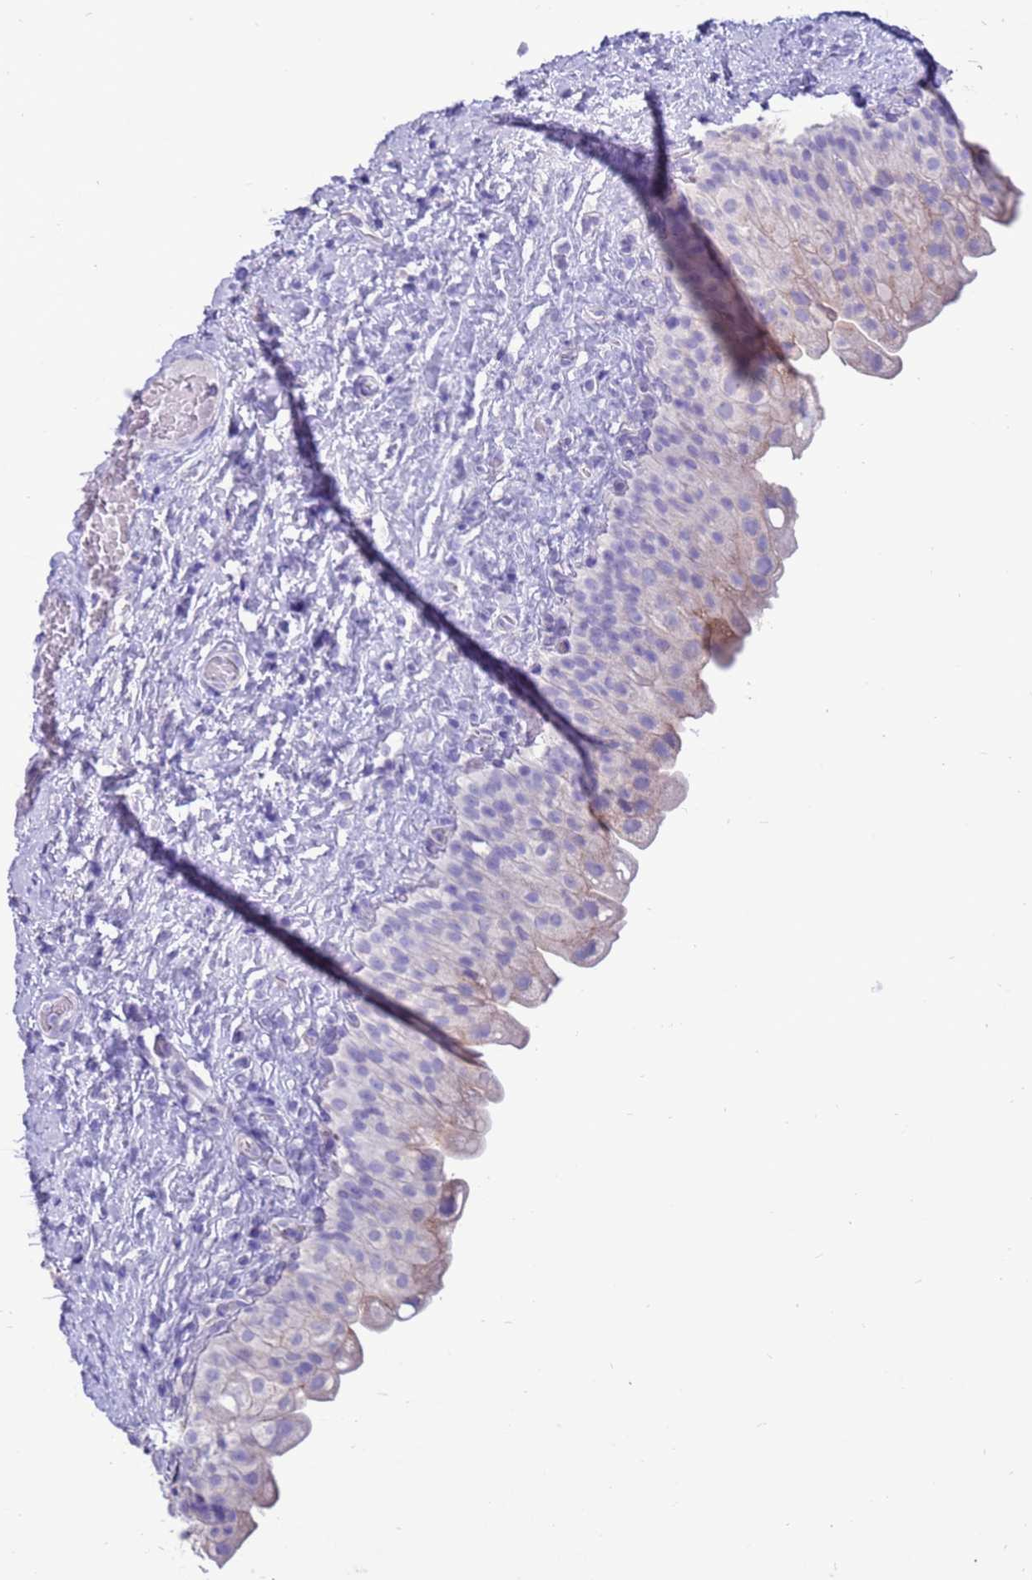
{"staining": {"intensity": "negative", "quantity": "none", "location": "none"}, "tissue": "urinary bladder", "cell_type": "Urothelial cells", "image_type": "normal", "snomed": [{"axis": "morphology", "description": "Normal tissue, NOS"}, {"axis": "topography", "description": "Urinary bladder"}], "caption": "A high-resolution photomicrograph shows immunohistochemistry staining of unremarkable urinary bladder, which demonstrates no significant positivity in urothelial cells.", "gene": "PDE10A", "patient": {"sex": "female", "age": 27}}